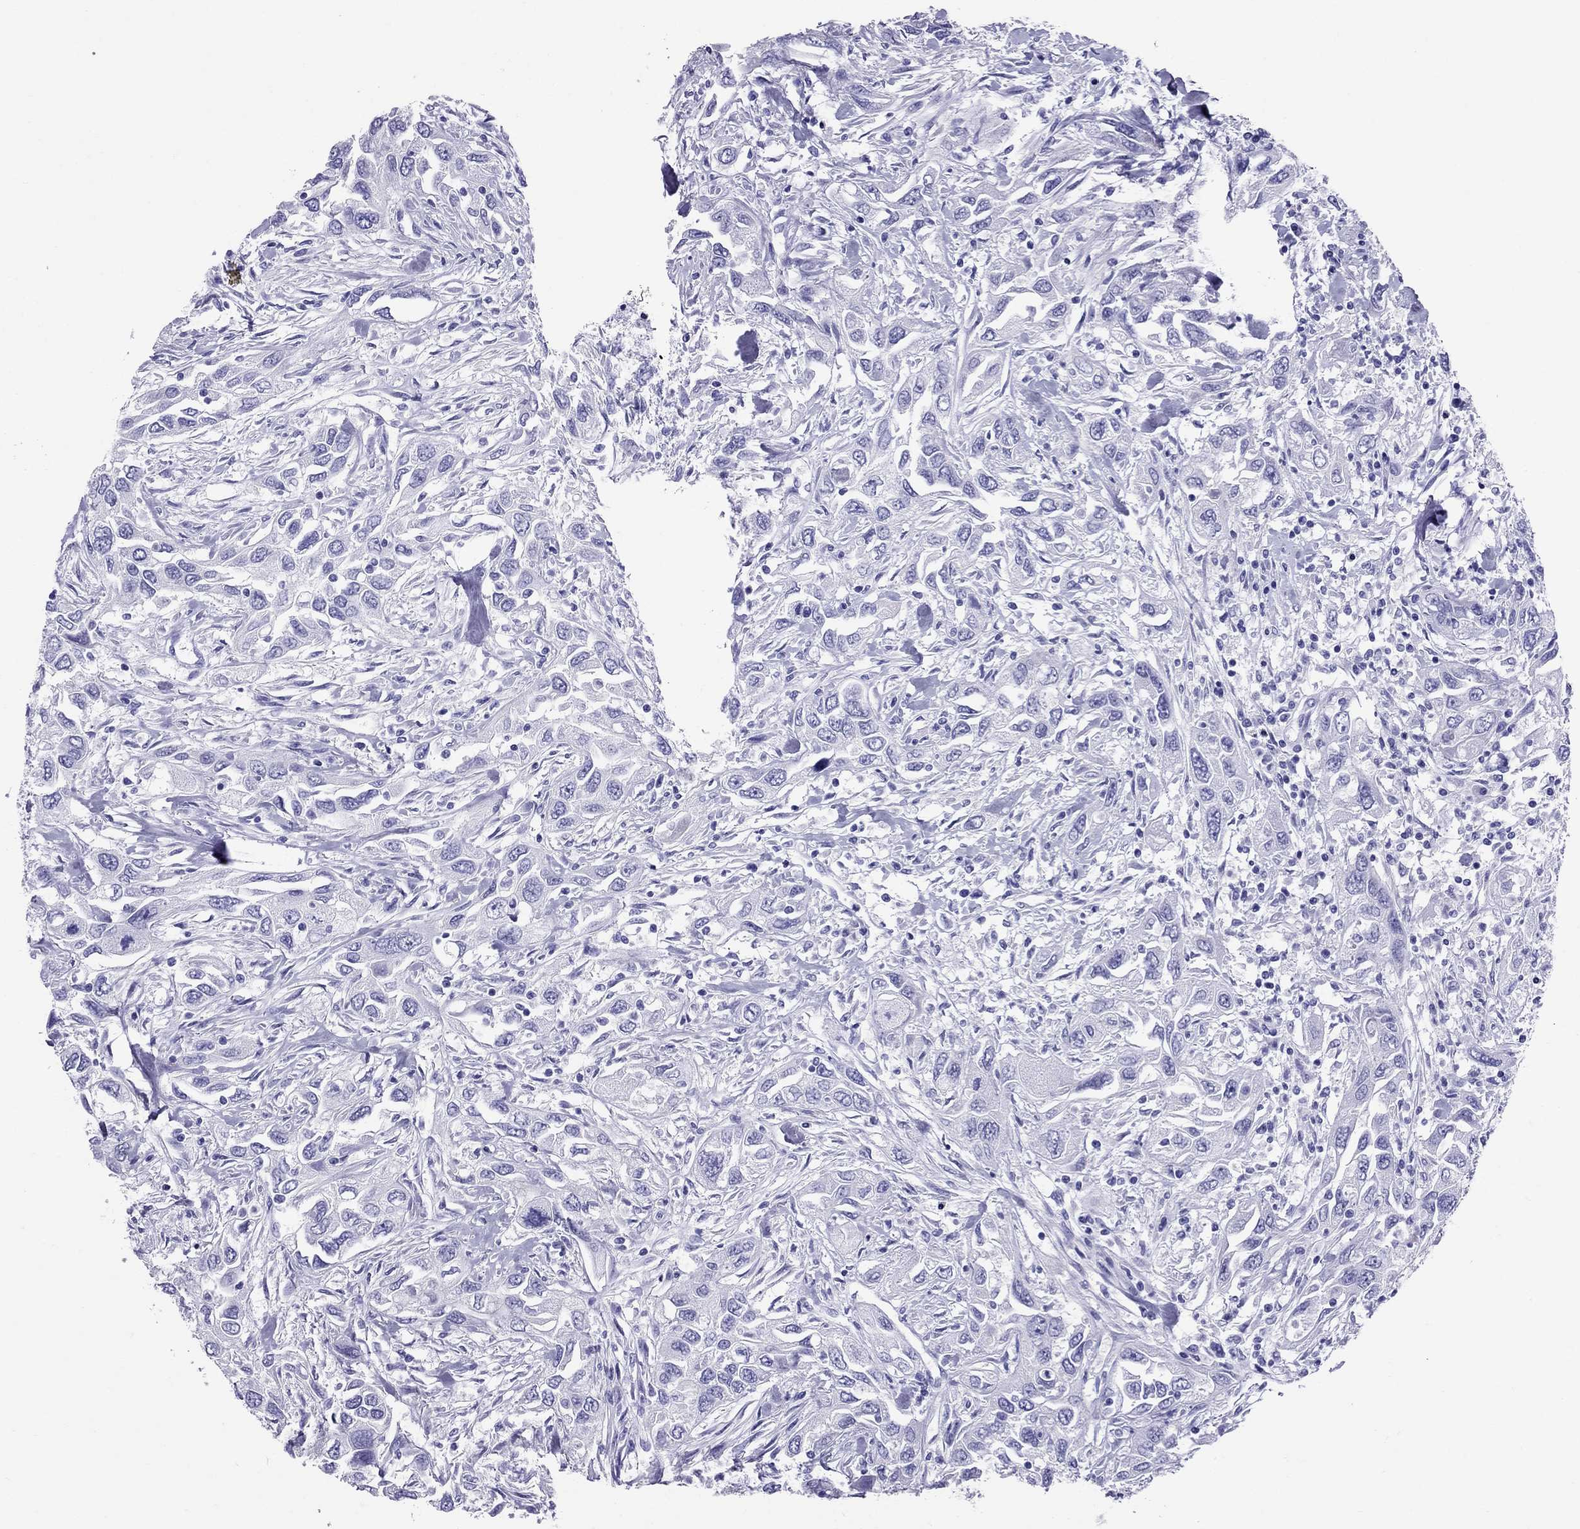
{"staining": {"intensity": "negative", "quantity": "none", "location": "none"}, "tissue": "urothelial cancer", "cell_type": "Tumor cells", "image_type": "cancer", "snomed": [{"axis": "morphology", "description": "Urothelial carcinoma, High grade"}, {"axis": "topography", "description": "Urinary bladder"}], "caption": "High power microscopy histopathology image of an immunohistochemistry photomicrograph of high-grade urothelial carcinoma, revealing no significant positivity in tumor cells.", "gene": "AVPR1B", "patient": {"sex": "male", "age": 76}}